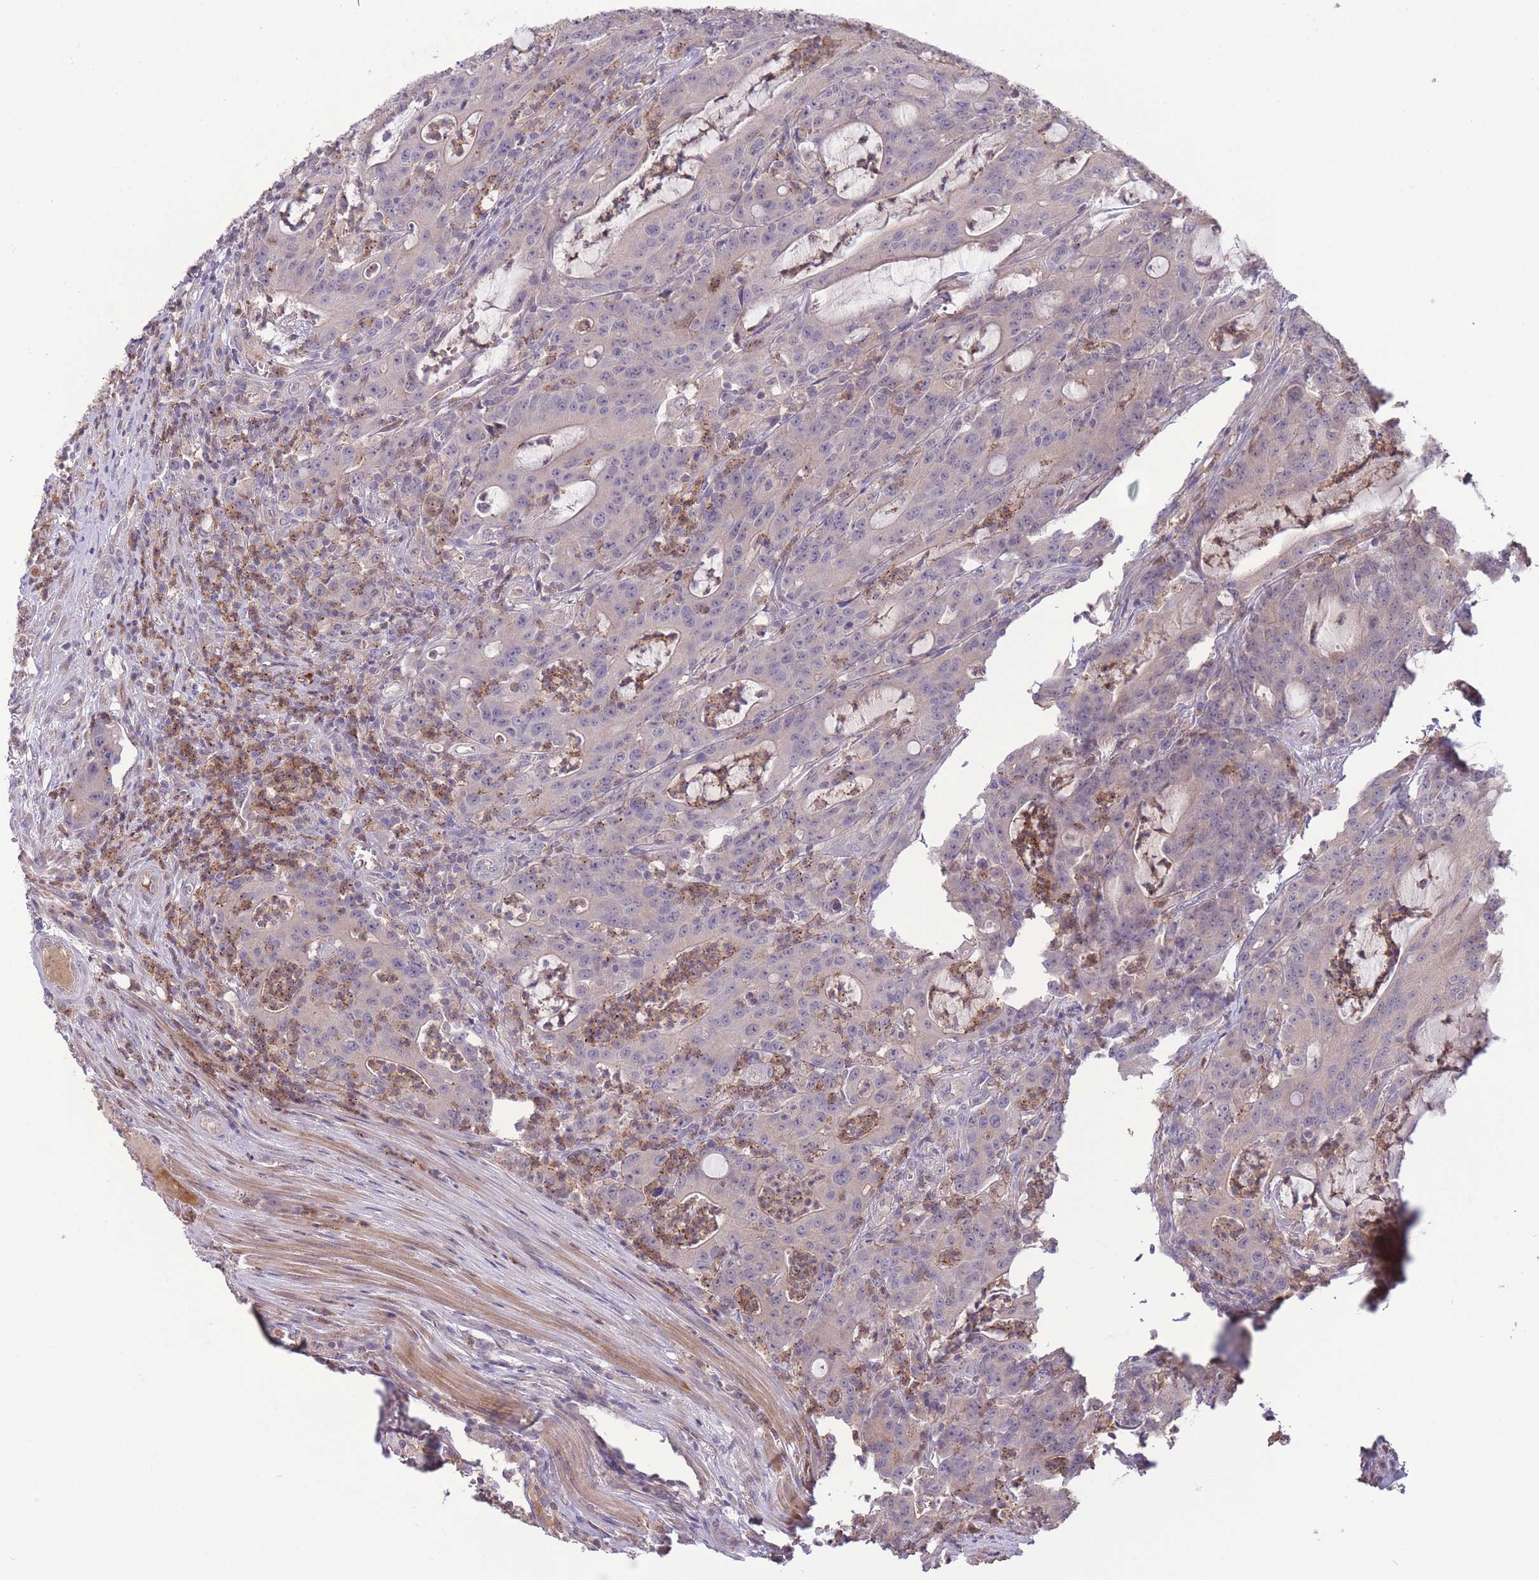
{"staining": {"intensity": "negative", "quantity": "none", "location": "none"}, "tissue": "colorectal cancer", "cell_type": "Tumor cells", "image_type": "cancer", "snomed": [{"axis": "morphology", "description": "Adenocarcinoma, NOS"}, {"axis": "topography", "description": "Colon"}], "caption": "IHC image of neoplastic tissue: colorectal adenocarcinoma stained with DAB (3,3'-diaminobenzidine) reveals no significant protein staining in tumor cells. (Stains: DAB (3,3'-diaminobenzidine) immunohistochemistry with hematoxylin counter stain, Microscopy: brightfield microscopy at high magnification).", "gene": "ZNF304", "patient": {"sex": "male", "age": 83}}